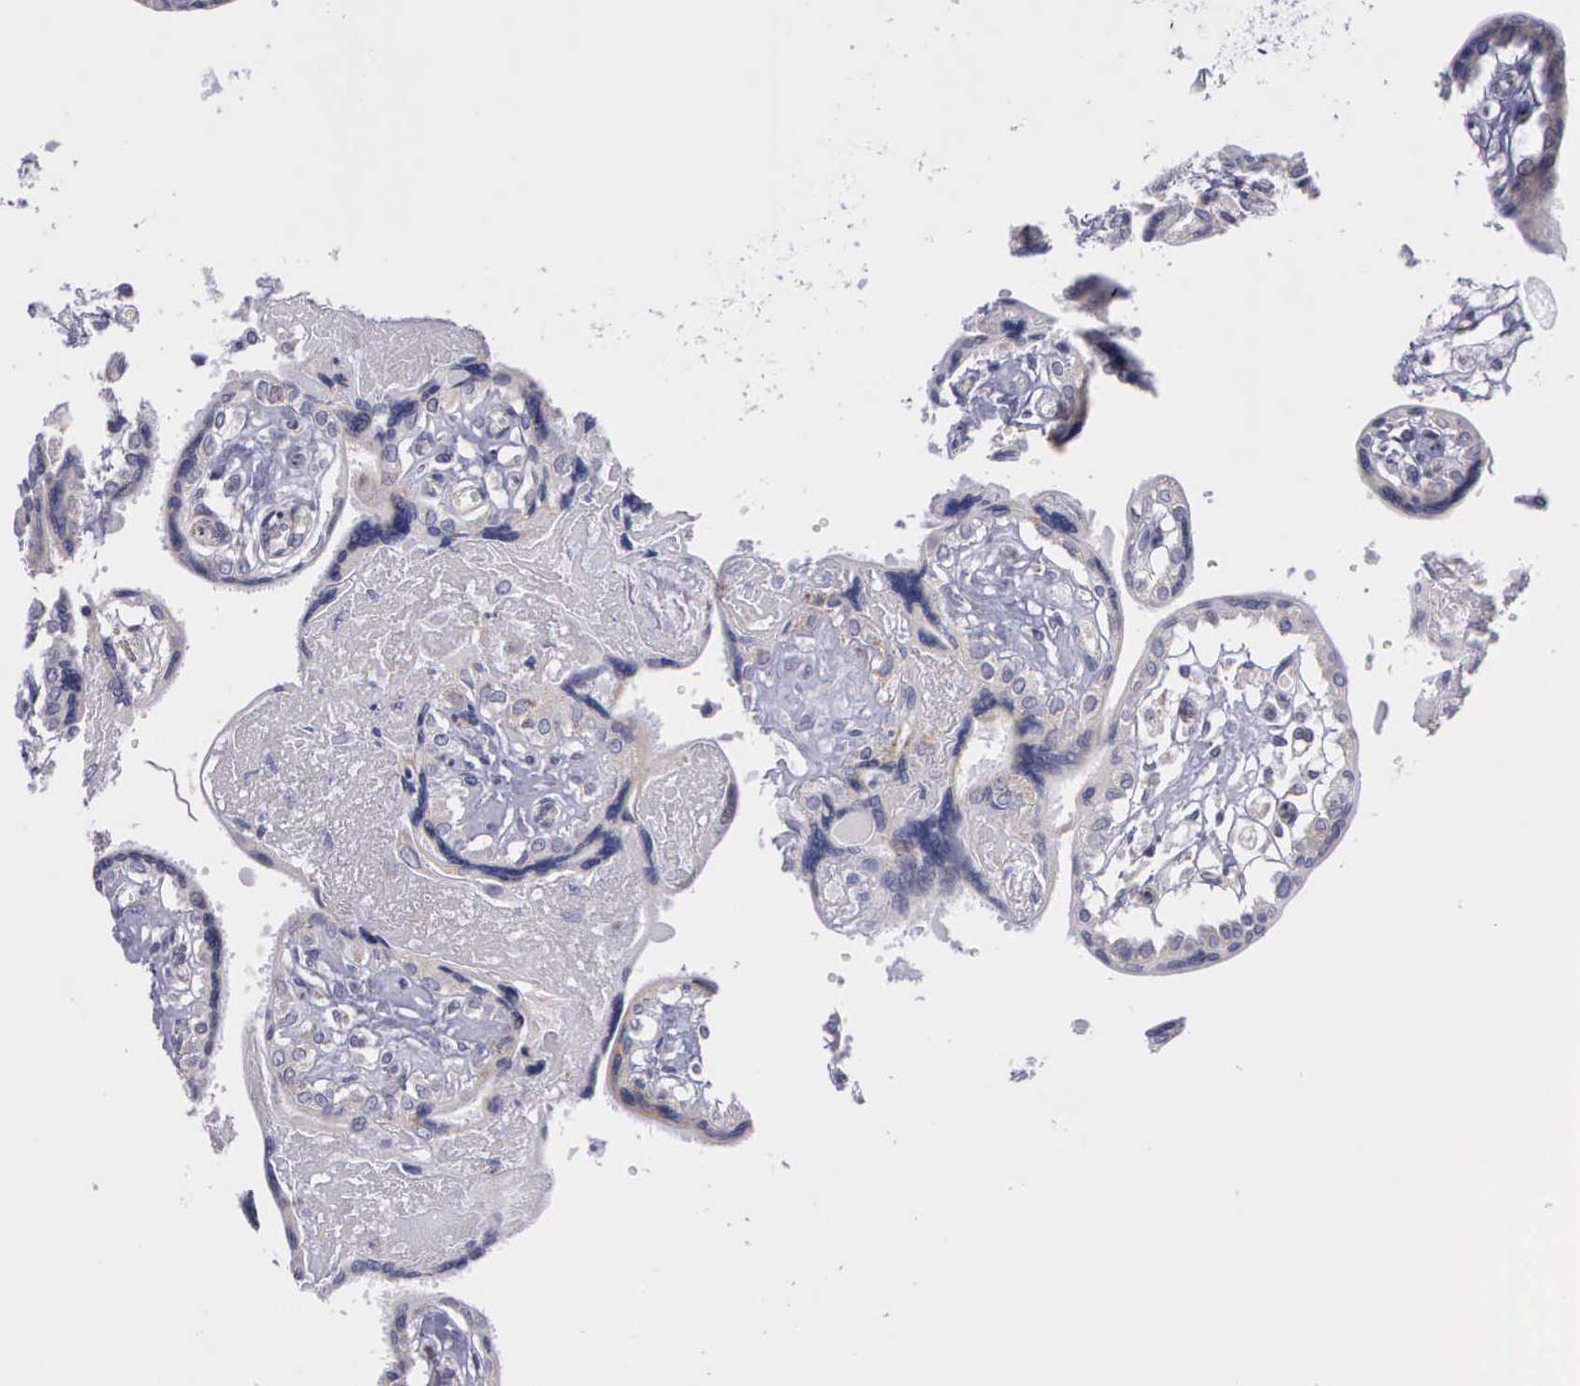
{"staining": {"intensity": "moderate", "quantity": "<25%", "location": "cytoplasmic/membranous"}, "tissue": "placenta", "cell_type": "Decidual cells", "image_type": "normal", "snomed": [{"axis": "morphology", "description": "Normal tissue, NOS"}, {"axis": "topography", "description": "Placenta"}], "caption": "Moderate cytoplasmic/membranous positivity is seen in approximately <25% of decidual cells in unremarkable placenta. (brown staining indicates protein expression, while blue staining denotes nuclei).", "gene": "SYNJ2BP", "patient": {"sex": "female", "age": 31}}